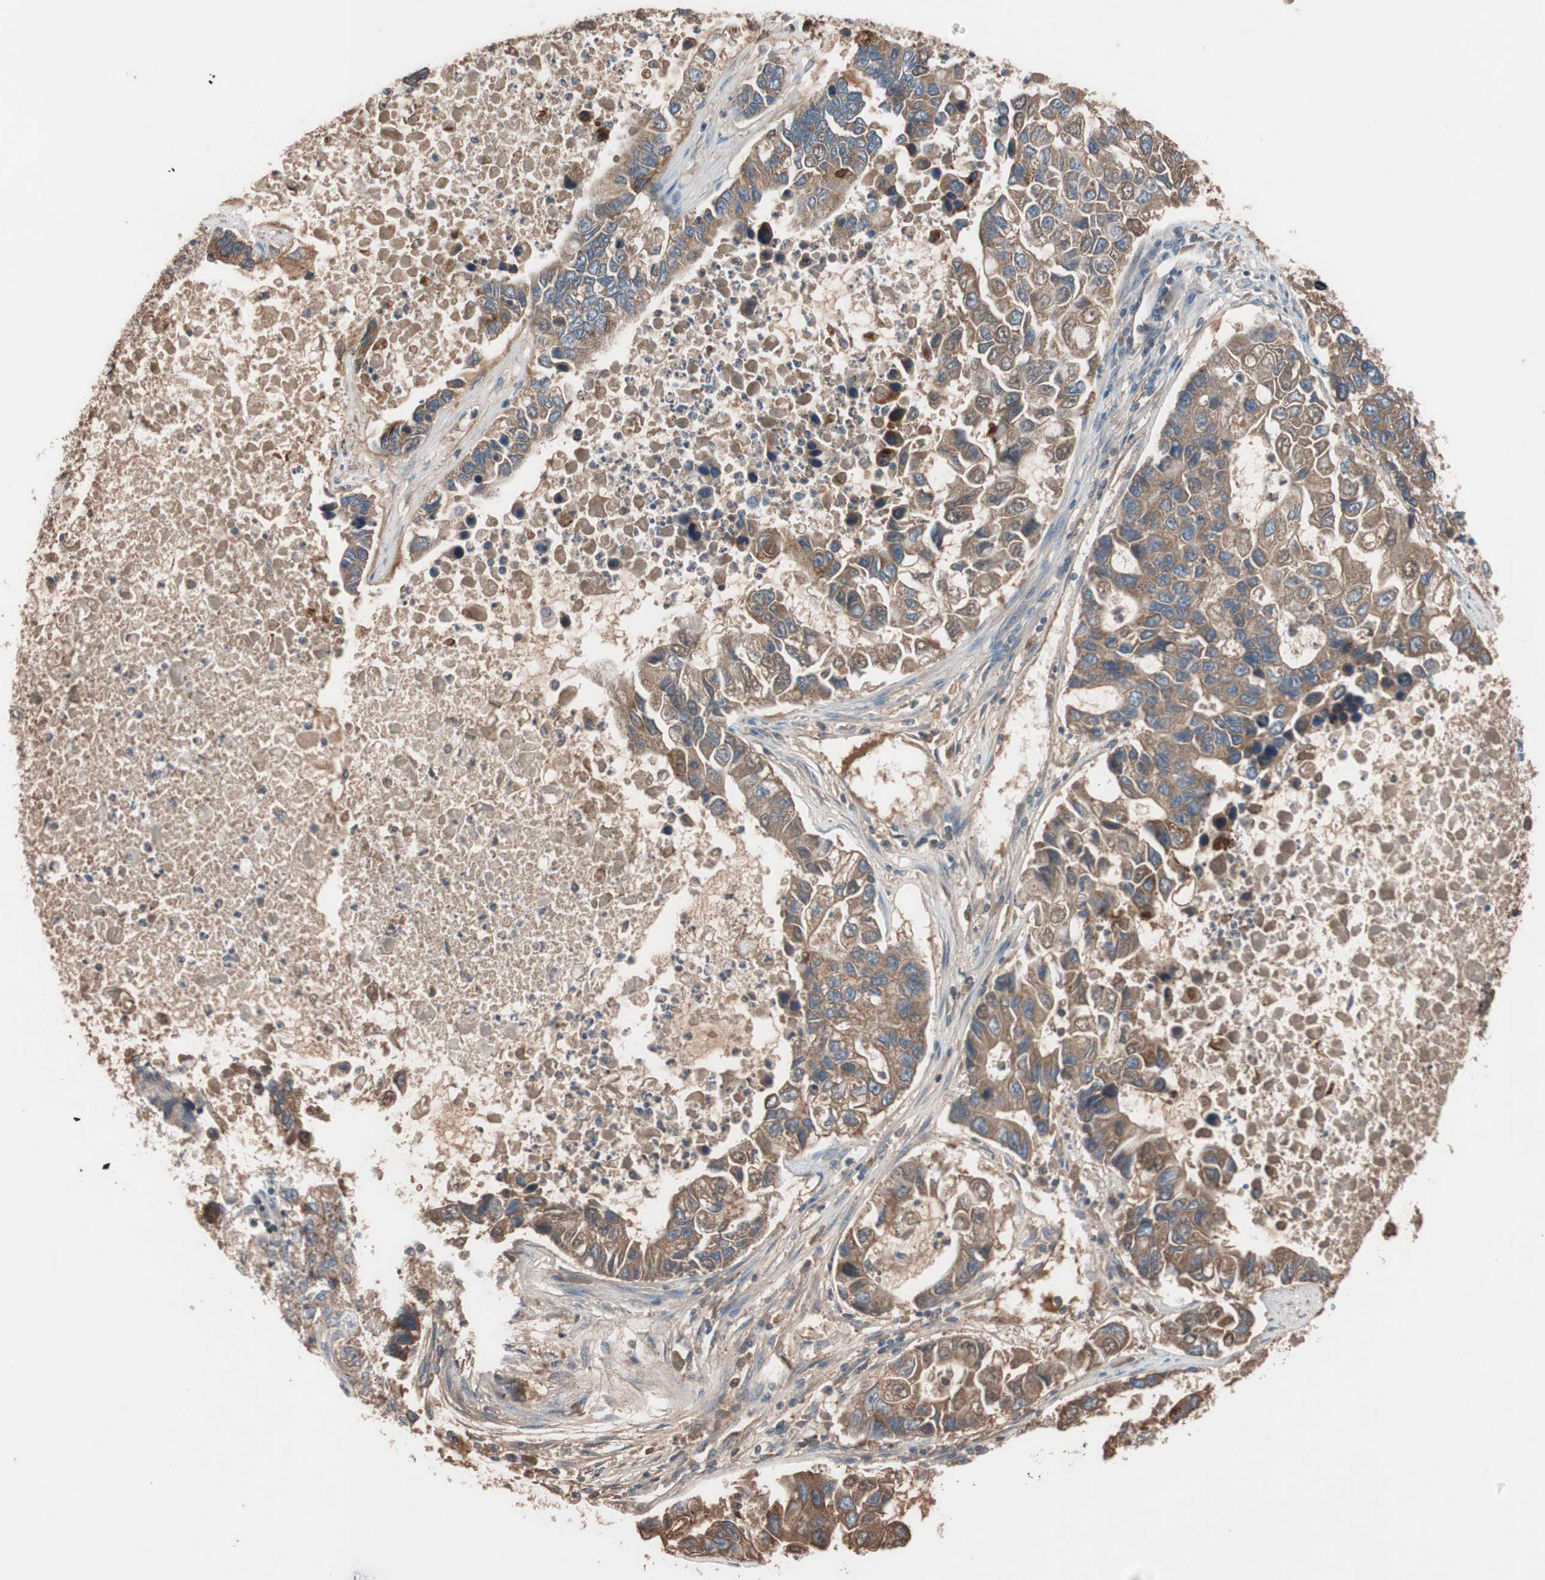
{"staining": {"intensity": "moderate", "quantity": ">75%", "location": "cytoplasmic/membranous"}, "tissue": "lung cancer", "cell_type": "Tumor cells", "image_type": "cancer", "snomed": [{"axis": "morphology", "description": "Adenocarcinoma, NOS"}, {"axis": "topography", "description": "Lung"}], "caption": "Protein analysis of lung adenocarcinoma tissue exhibits moderate cytoplasmic/membranous staining in about >75% of tumor cells. The staining was performed using DAB, with brown indicating positive protein expression. Nuclei are stained blue with hematoxylin.", "gene": "SDC4", "patient": {"sex": "female", "age": 51}}